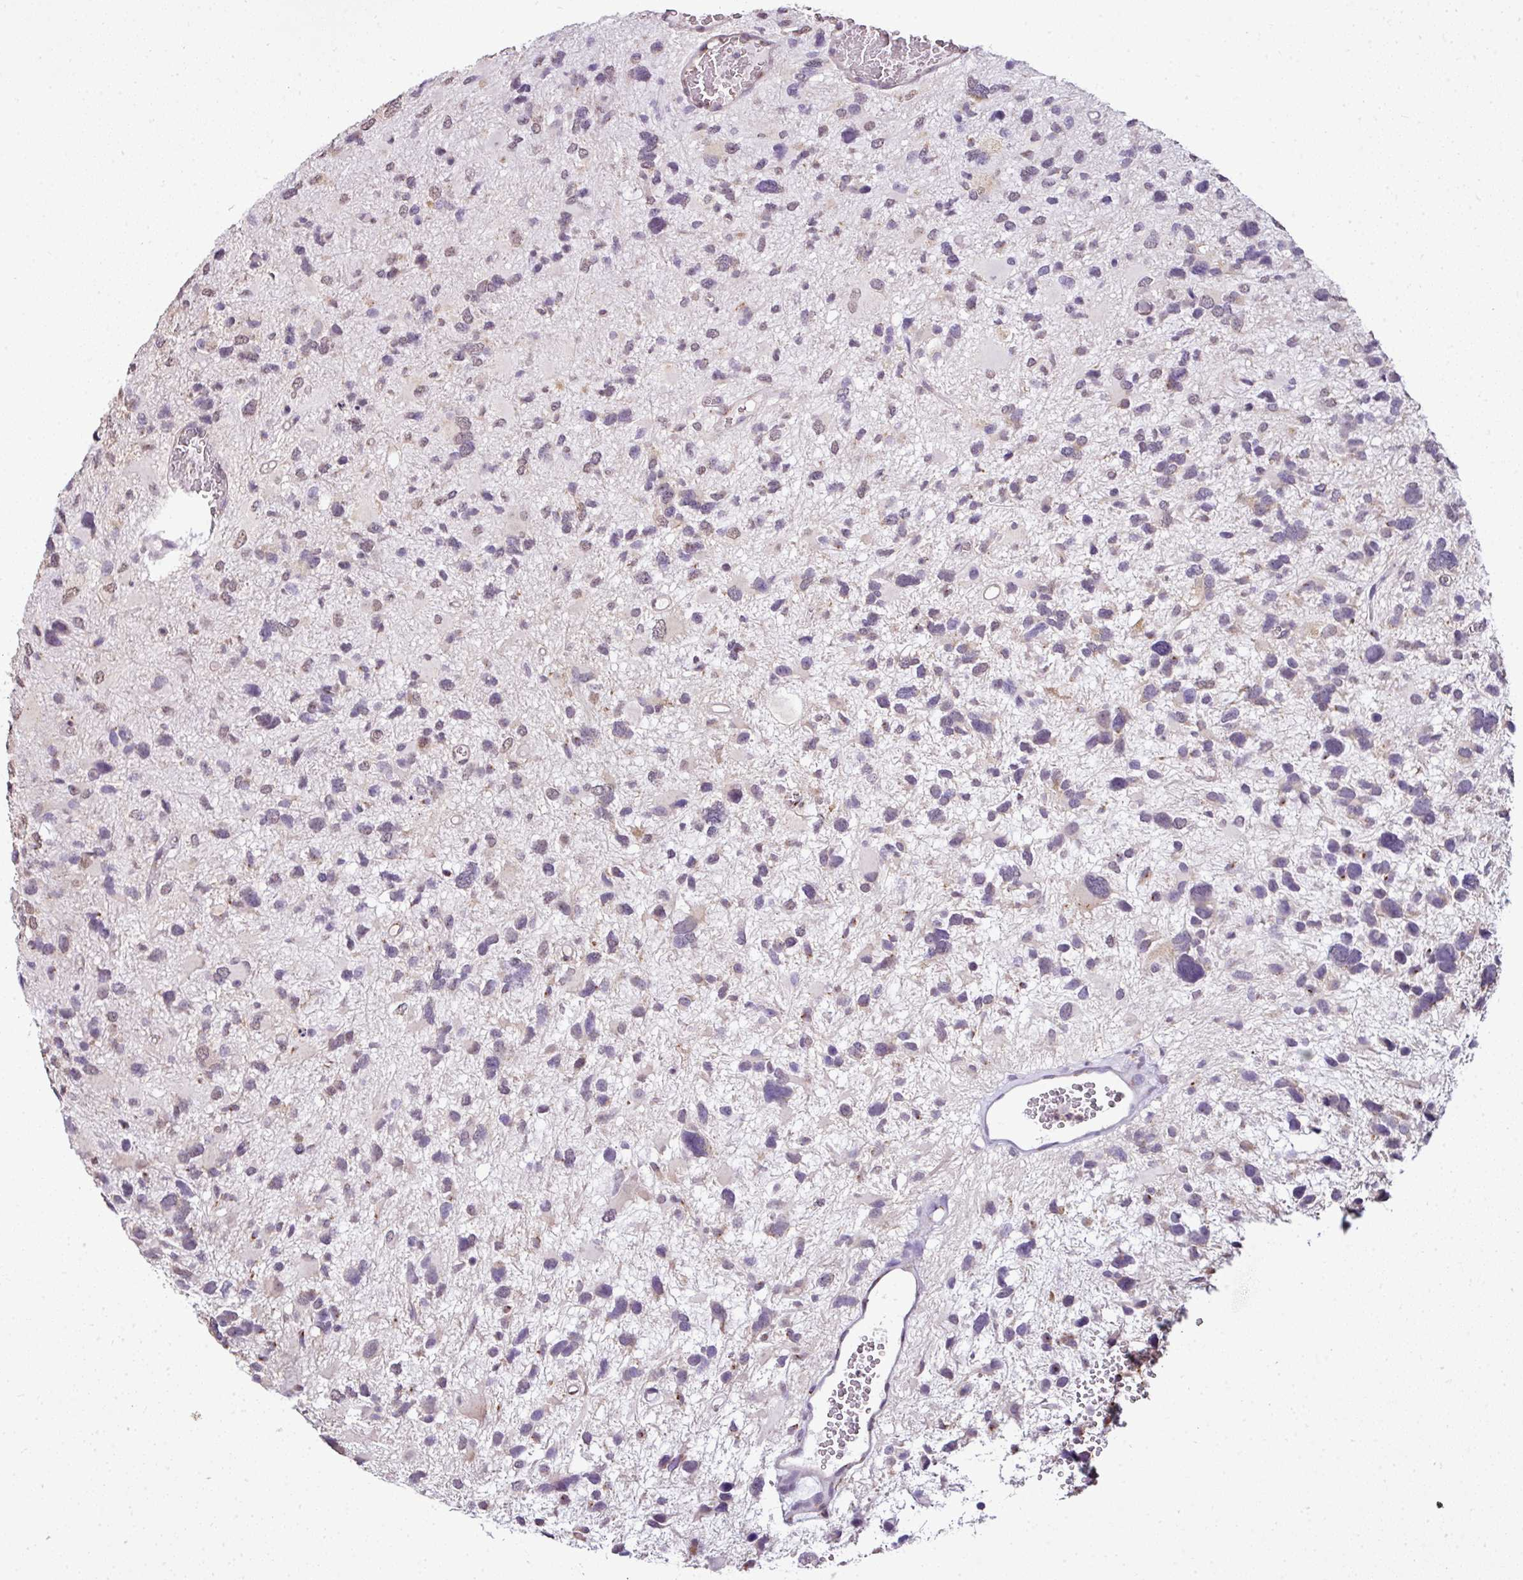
{"staining": {"intensity": "negative", "quantity": "none", "location": "none"}, "tissue": "glioma", "cell_type": "Tumor cells", "image_type": "cancer", "snomed": [{"axis": "morphology", "description": "Glioma, malignant, High grade"}, {"axis": "topography", "description": "Brain"}], "caption": "High power microscopy photomicrograph of an immunohistochemistry (IHC) histopathology image of glioma, revealing no significant positivity in tumor cells.", "gene": "JPH2", "patient": {"sex": "female", "age": 11}}